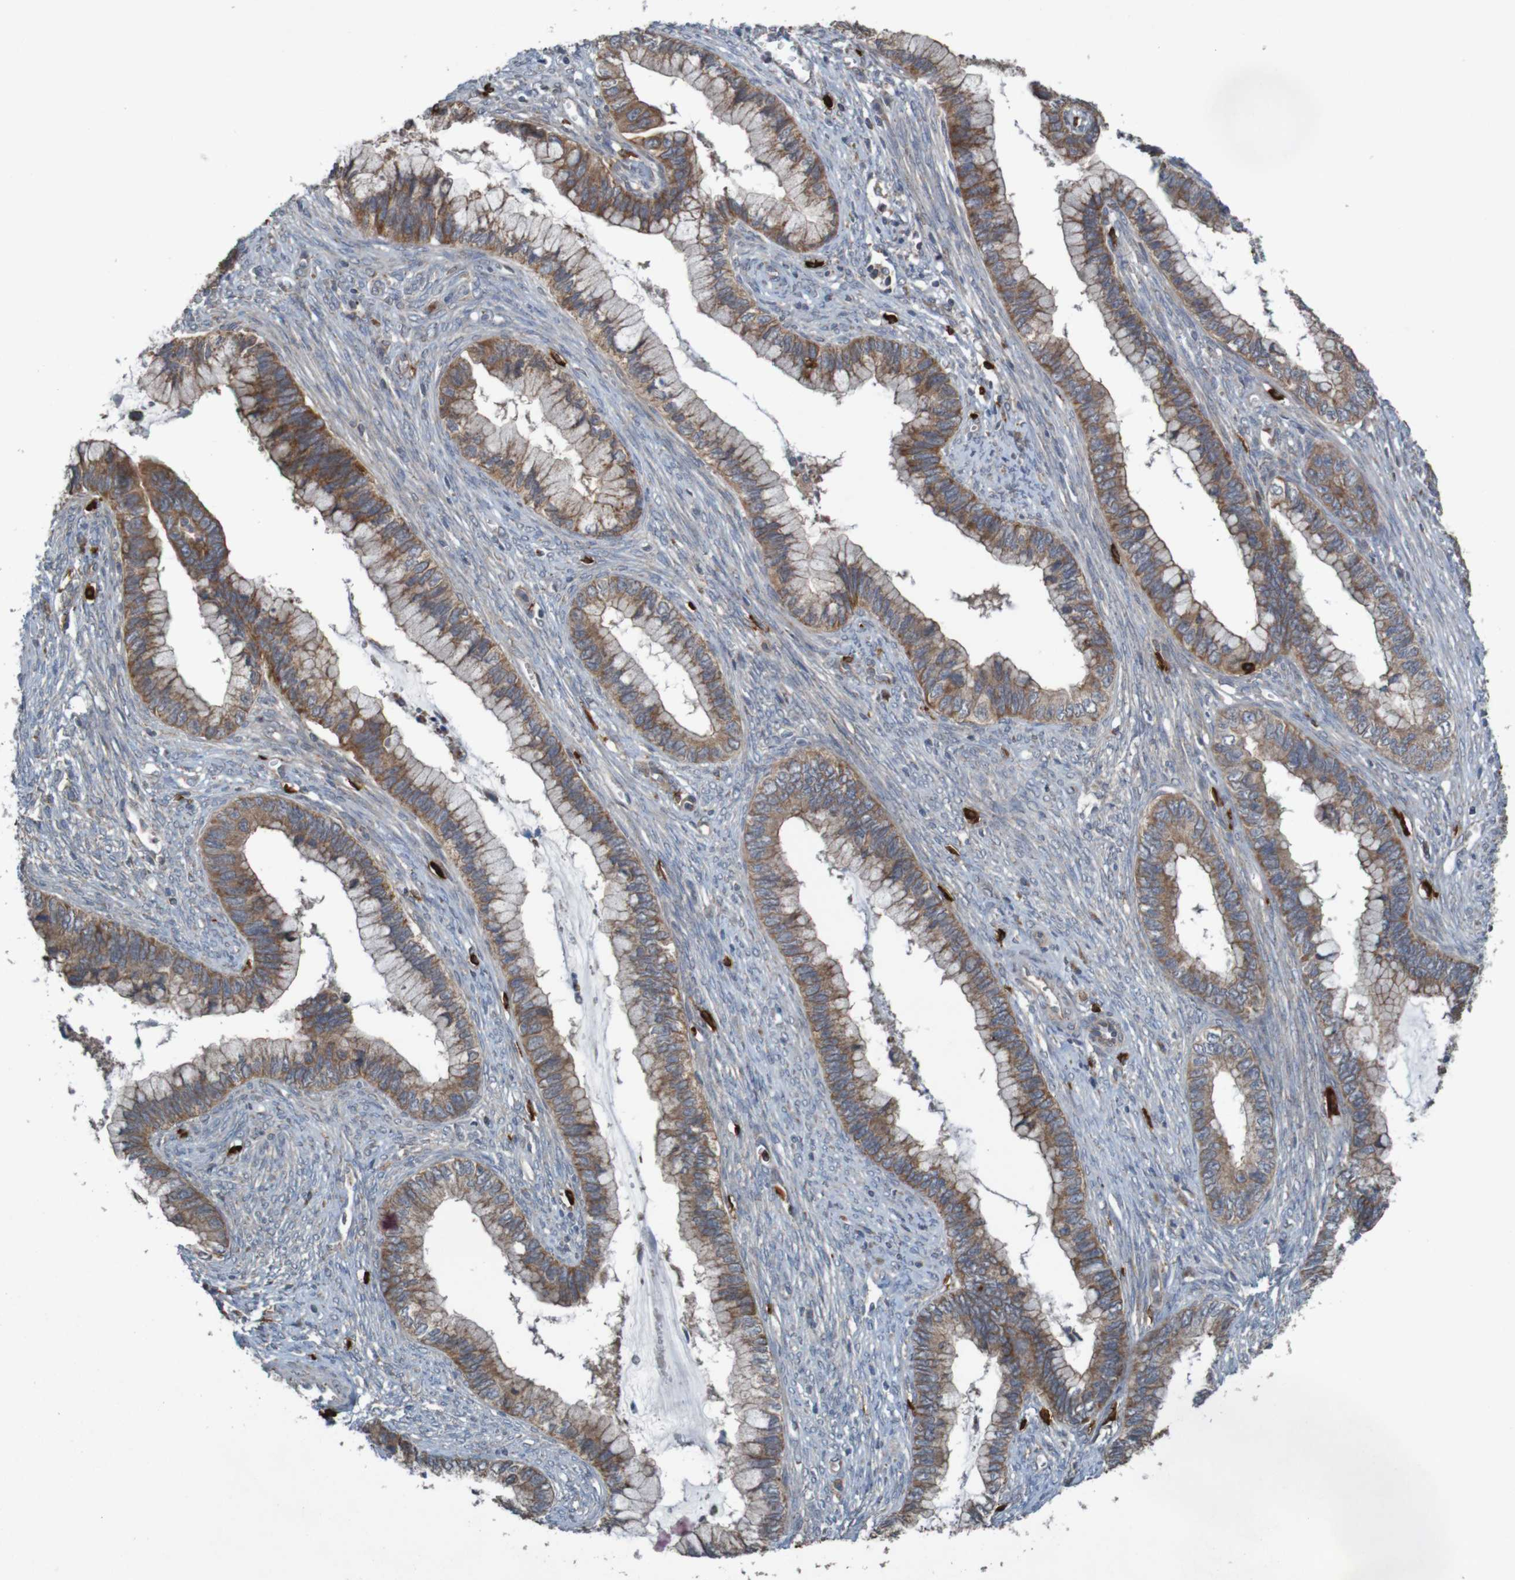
{"staining": {"intensity": "moderate", "quantity": ">75%", "location": "cytoplasmic/membranous"}, "tissue": "cervical cancer", "cell_type": "Tumor cells", "image_type": "cancer", "snomed": [{"axis": "morphology", "description": "Adenocarcinoma, NOS"}, {"axis": "topography", "description": "Cervix"}], "caption": "Moderate cytoplasmic/membranous expression is seen in about >75% of tumor cells in cervical cancer (adenocarcinoma). The staining is performed using DAB (3,3'-diaminobenzidine) brown chromogen to label protein expression. The nuclei are counter-stained blue using hematoxylin.", "gene": "B3GAT2", "patient": {"sex": "female", "age": 44}}